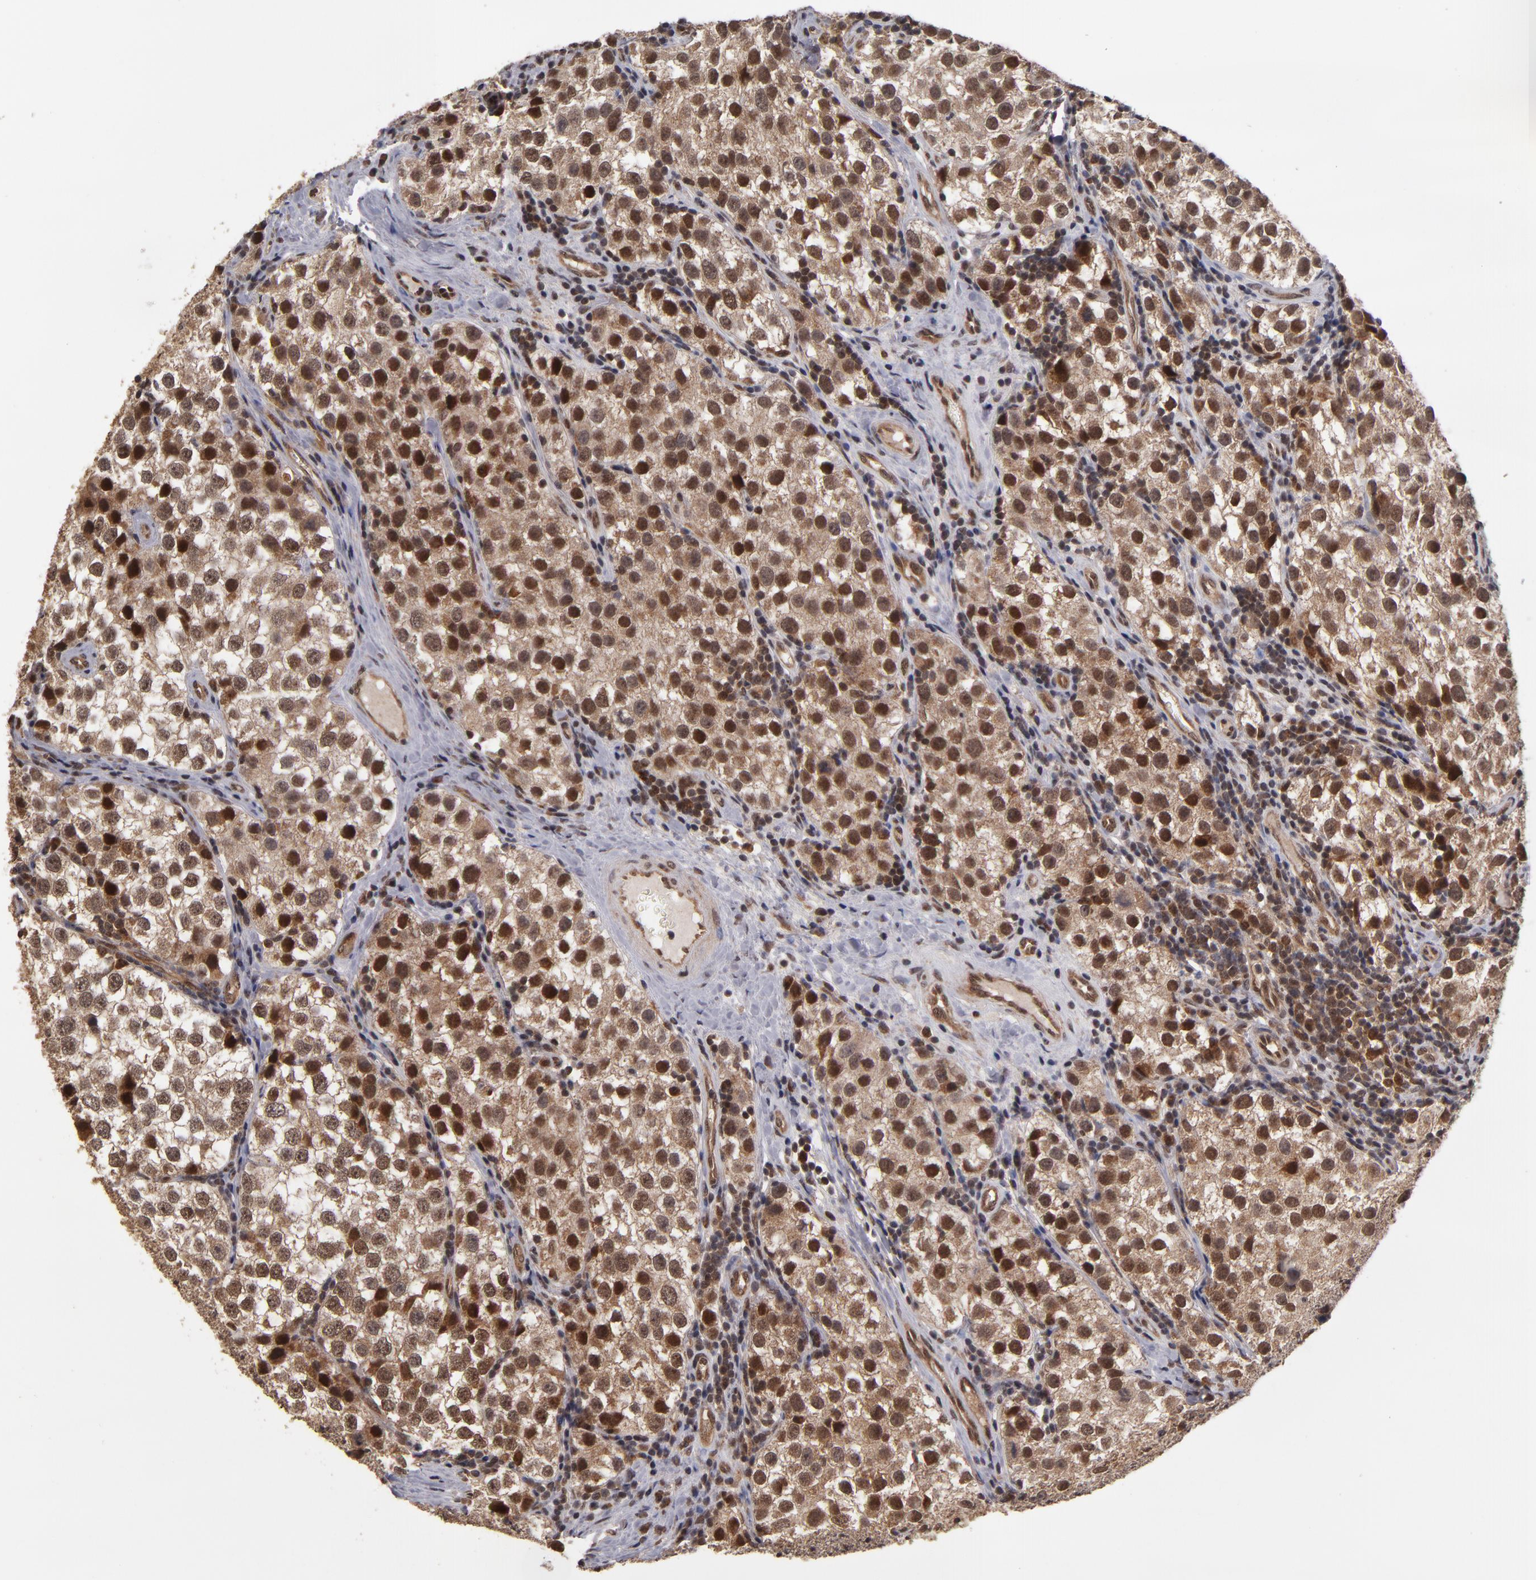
{"staining": {"intensity": "moderate", "quantity": ">75%", "location": "cytoplasmic/membranous,nuclear"}, "tissue": "testis cancer", "cell_type": "Tumor cells", "image_type": "cancer", "snomed": [{"axis": "morphology", "description": "Seminoma, NOS"}, {"axis": "topography", "description": "Testis"}], "caption": "IHC micrograph of neoplastic tissue: seminoma (testis) stained using IHC exhibits medium levels of moderate protein expression localized specifically in the cytoplasmic/membranous and nuclear of tumor cells, appearing as a cytoplasmic/membranous and nuclear brown color.", "gene": "CUL5", "patient": {"sex": "male", "age": 39}}